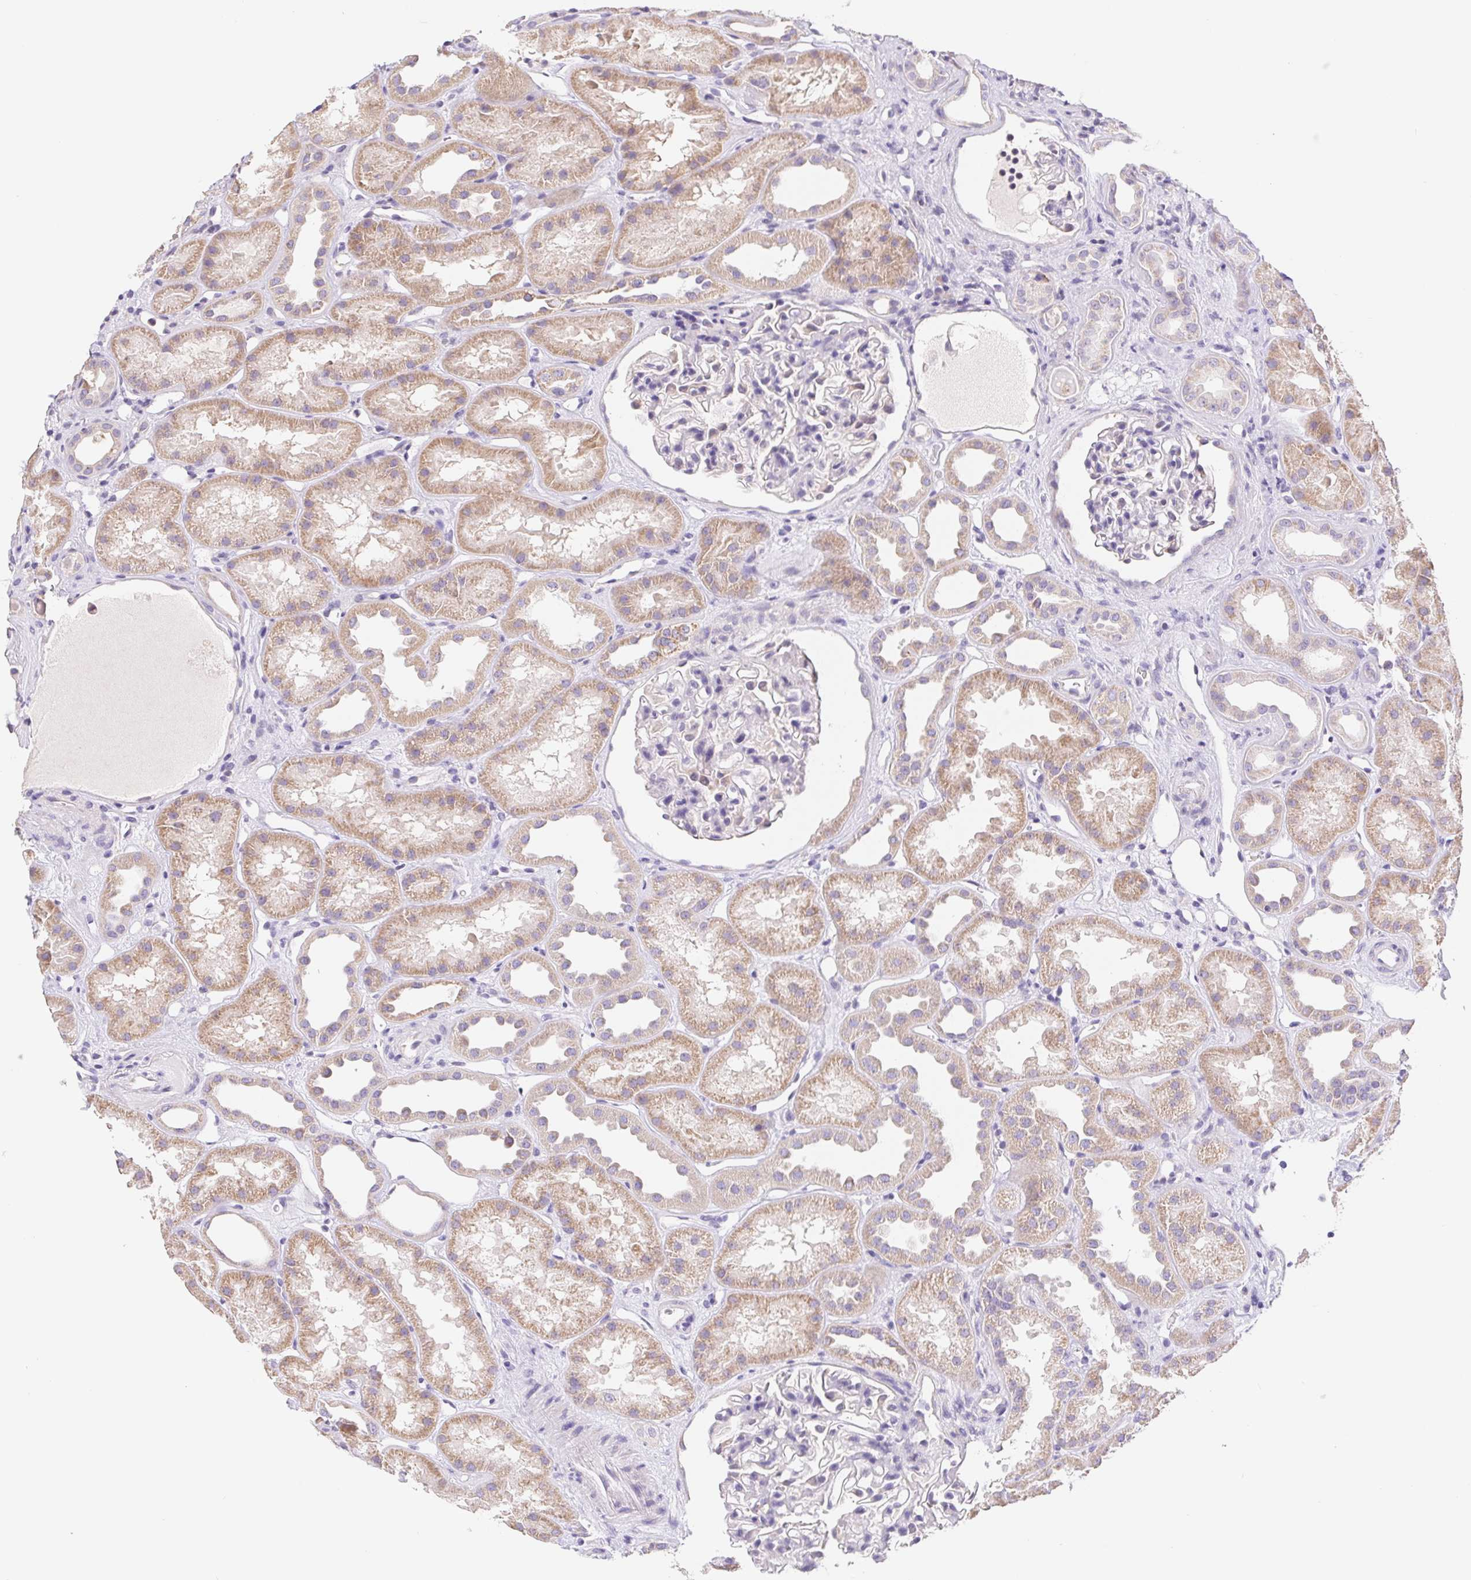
{"staining": {"intensity": "negative", "quantity": "none", "location": "none"}, "tissue": "kidney", "cell_type": "Cells in glomeruli", "image_type": "normal", "snomed": [{"axis": "morphology", "description": "Normal tissue, NOS"}, {"axis": "topography", "description": "Kidney"}], "caption": "A high-resolution histopathology image shows immunohistochemistry staining of unremarkable kidney, which shows no significant staining in cells in glomeruli. (DAB (3,3'-diaminobenzidine) immunohistochemistry visualized using brightfield microscopy, high magnification).", "gene": "FKBP6", "patient": {"sex": "male", "age": 61}}